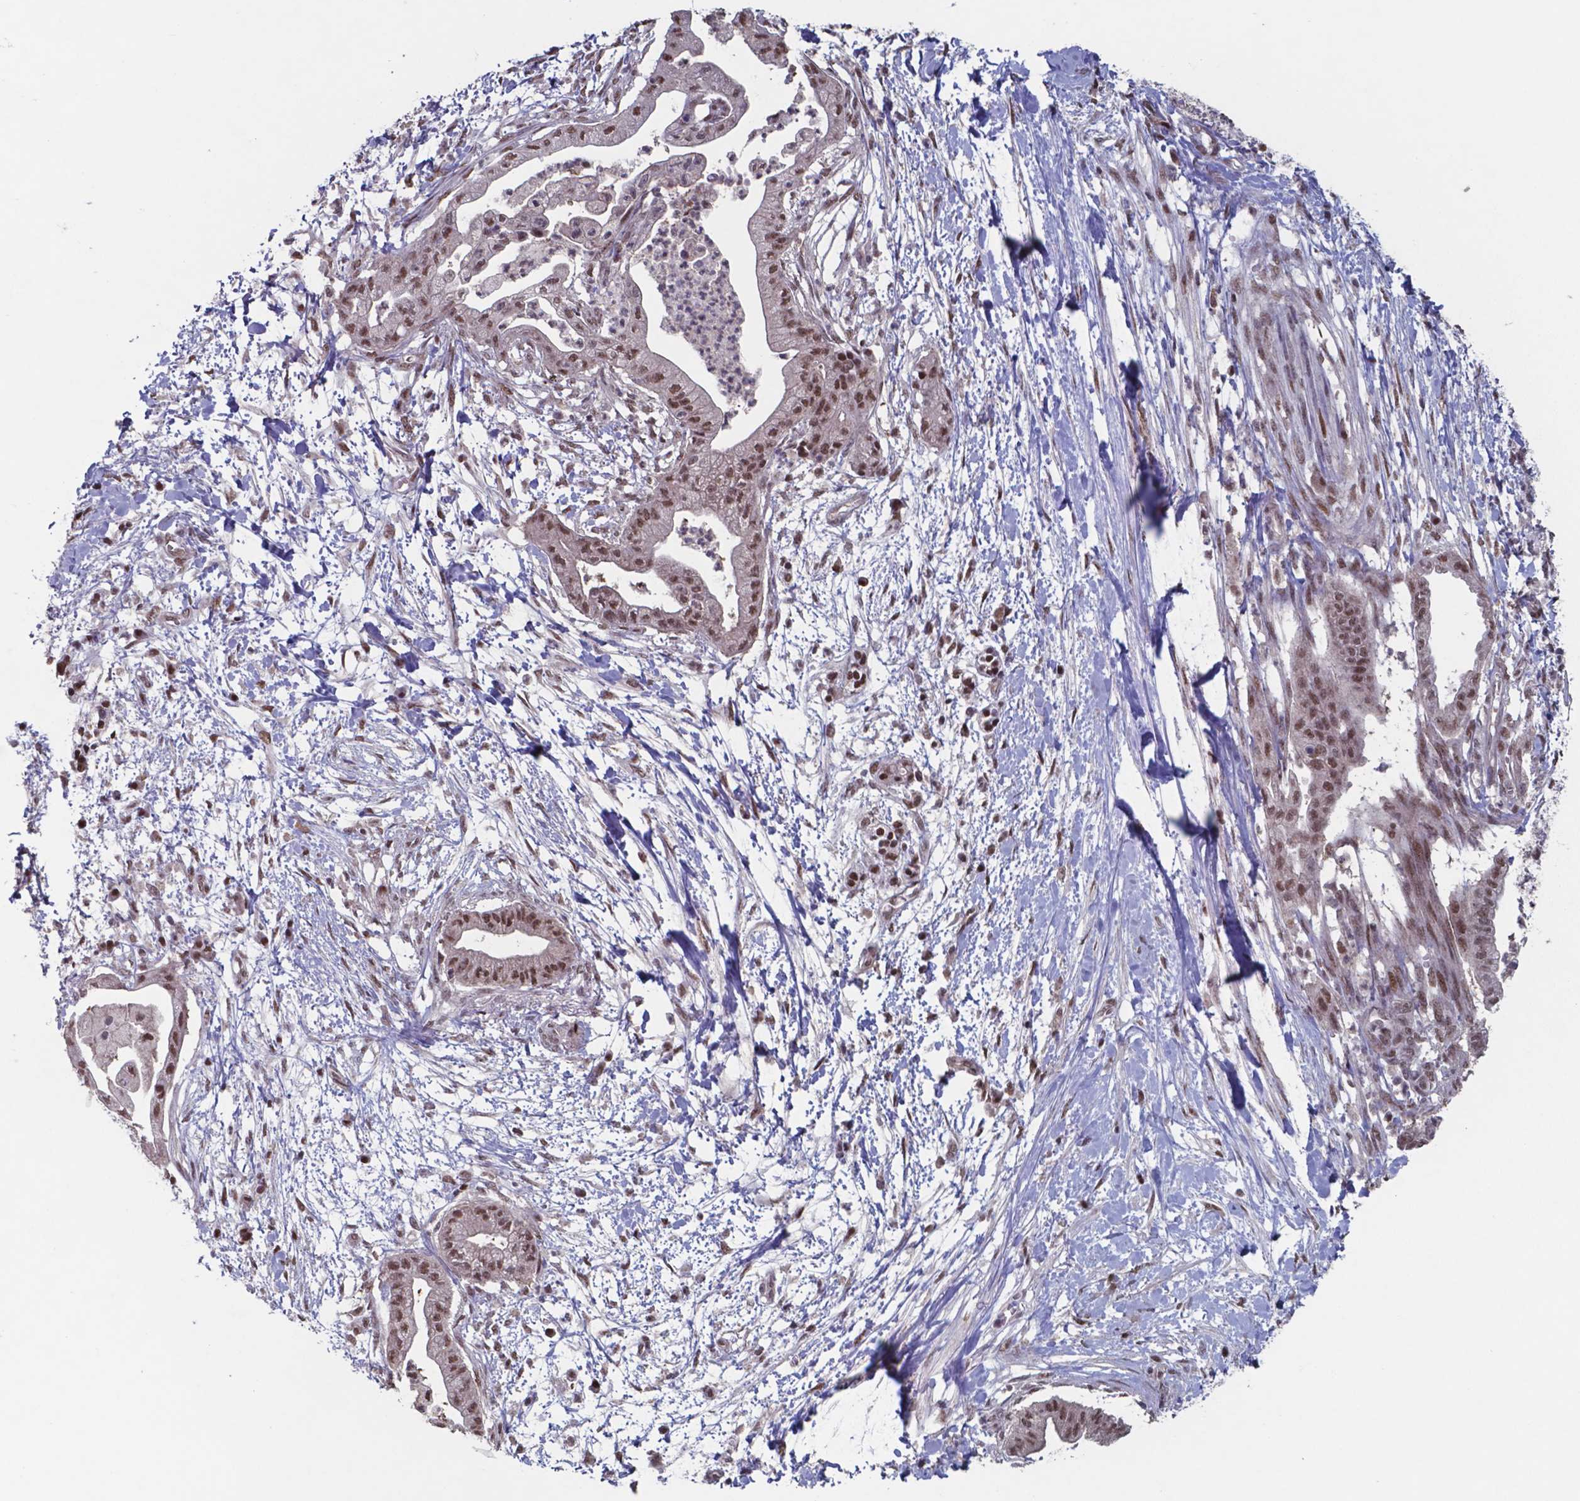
{"staining": {"intensity": "moderate", "quantity": ">75%", "location": "nuclear"}, "tissue": "pancreatic cancer", "cell_type": "Tumor cells", "image_type": "cancer", "snomed": [{"axis": "morphology", "description": "Normal tissue, NOS"}, {"axis": "morphology", "description": "Adenocarcinoma, NOS"}, {"axis": "topography", "description": "Lymph node"}, {"axis": "topography", "description": "Pancreas"}], "caption": "This photomicrograph exhibits immunohistochemistry (IHC) staining of human pancreatic adenocarcinoma, with medium moderate nuclear expression in approximately >75% of tumor cells.", "gene": "UBA1", "patient": {"sex": "female", "age": 58}}